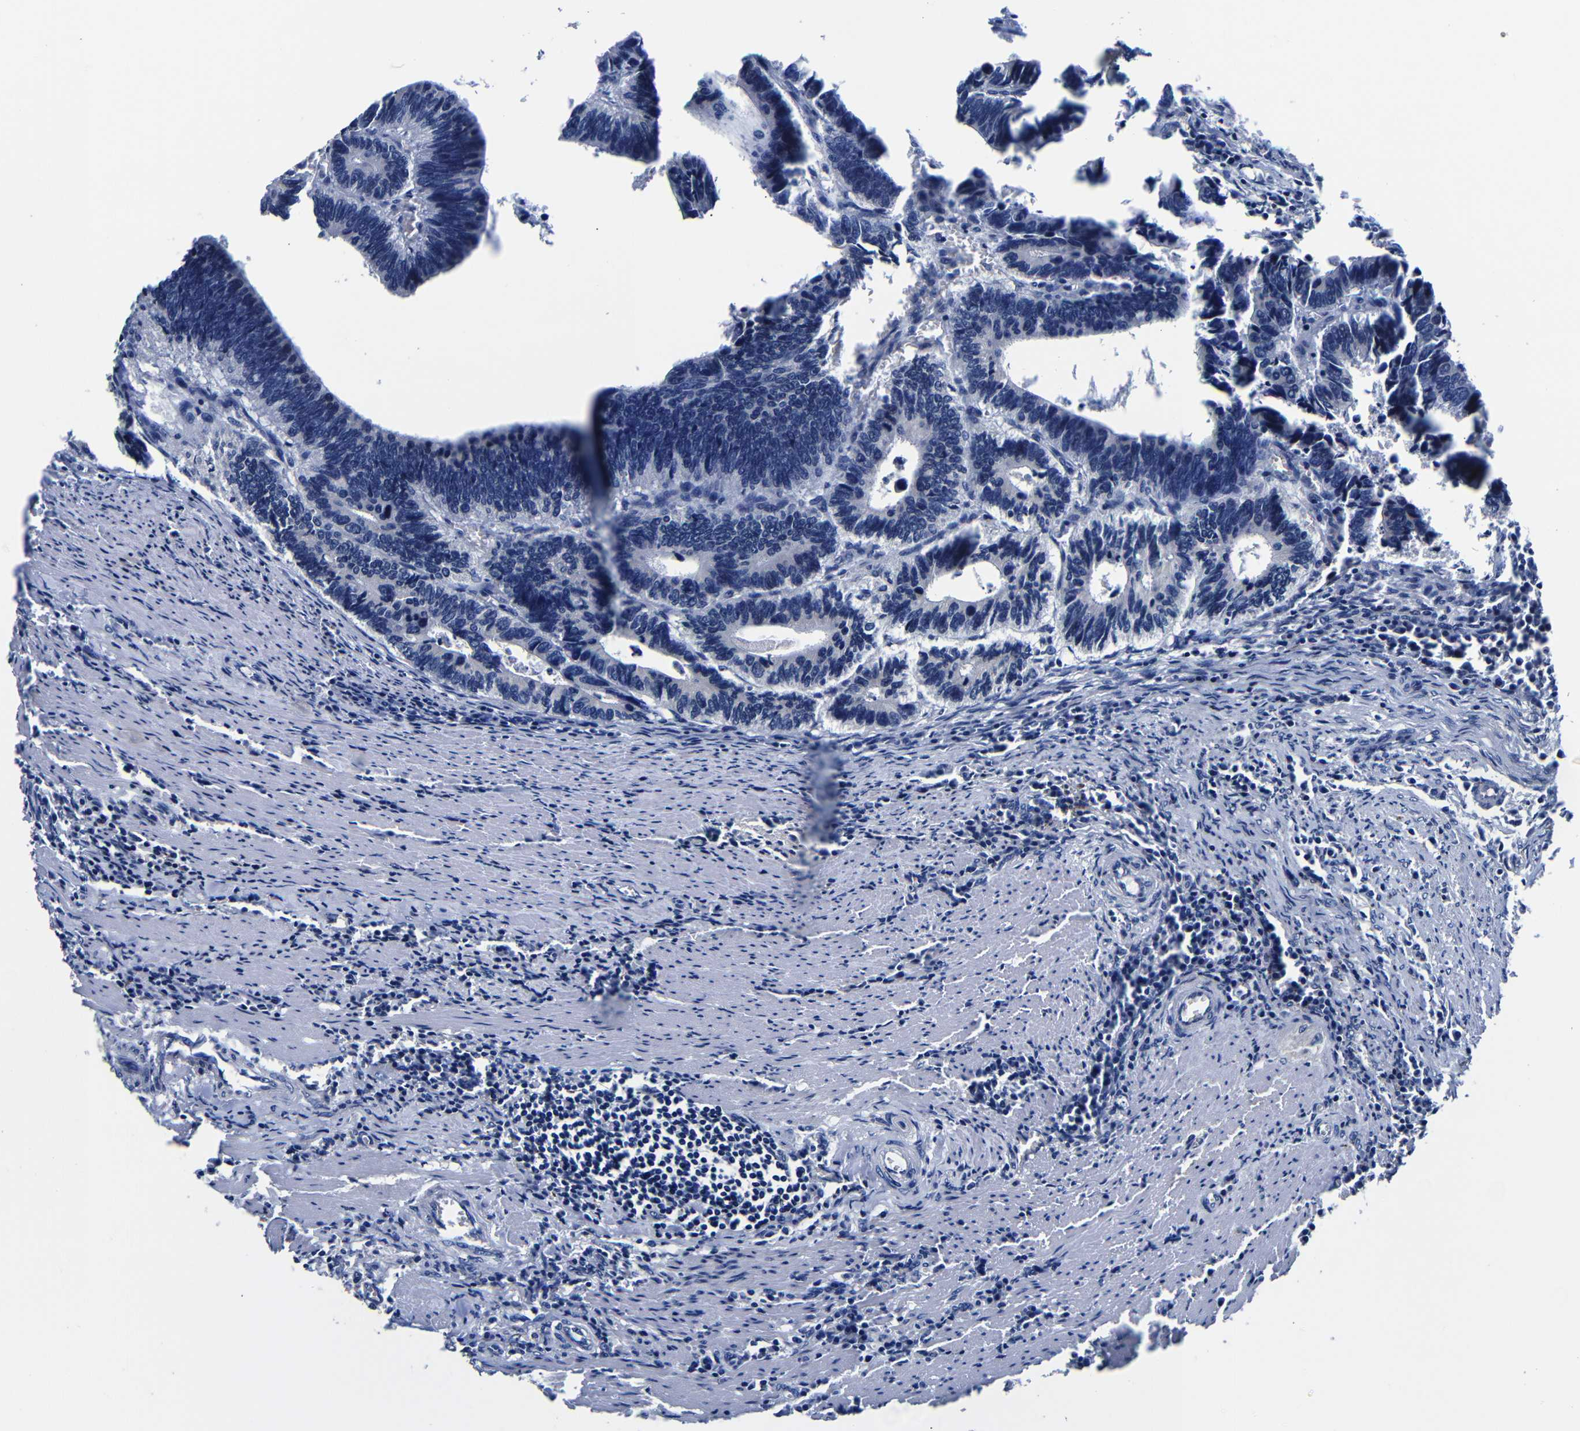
{"staining": {"intensity": "negative", "quantity": "none", "location": "none"}, "tissue": "colorectal cancer", "cell_type": "Tumor cells", "image_type": "cancer", "snomed": [{"axis": "morphology", "description": "Adenocarcinoma, NOS"}, {"axis": "topography", "description": "Colon"}], "caption": "The immunohistochemistry (IHC) histopathology image has no significant staining in tumor cells of colorectal cancer (adenocarcinoma) tissue.", "gene": "DEPP1", "patient": {"sex": "male", "age": 72}}